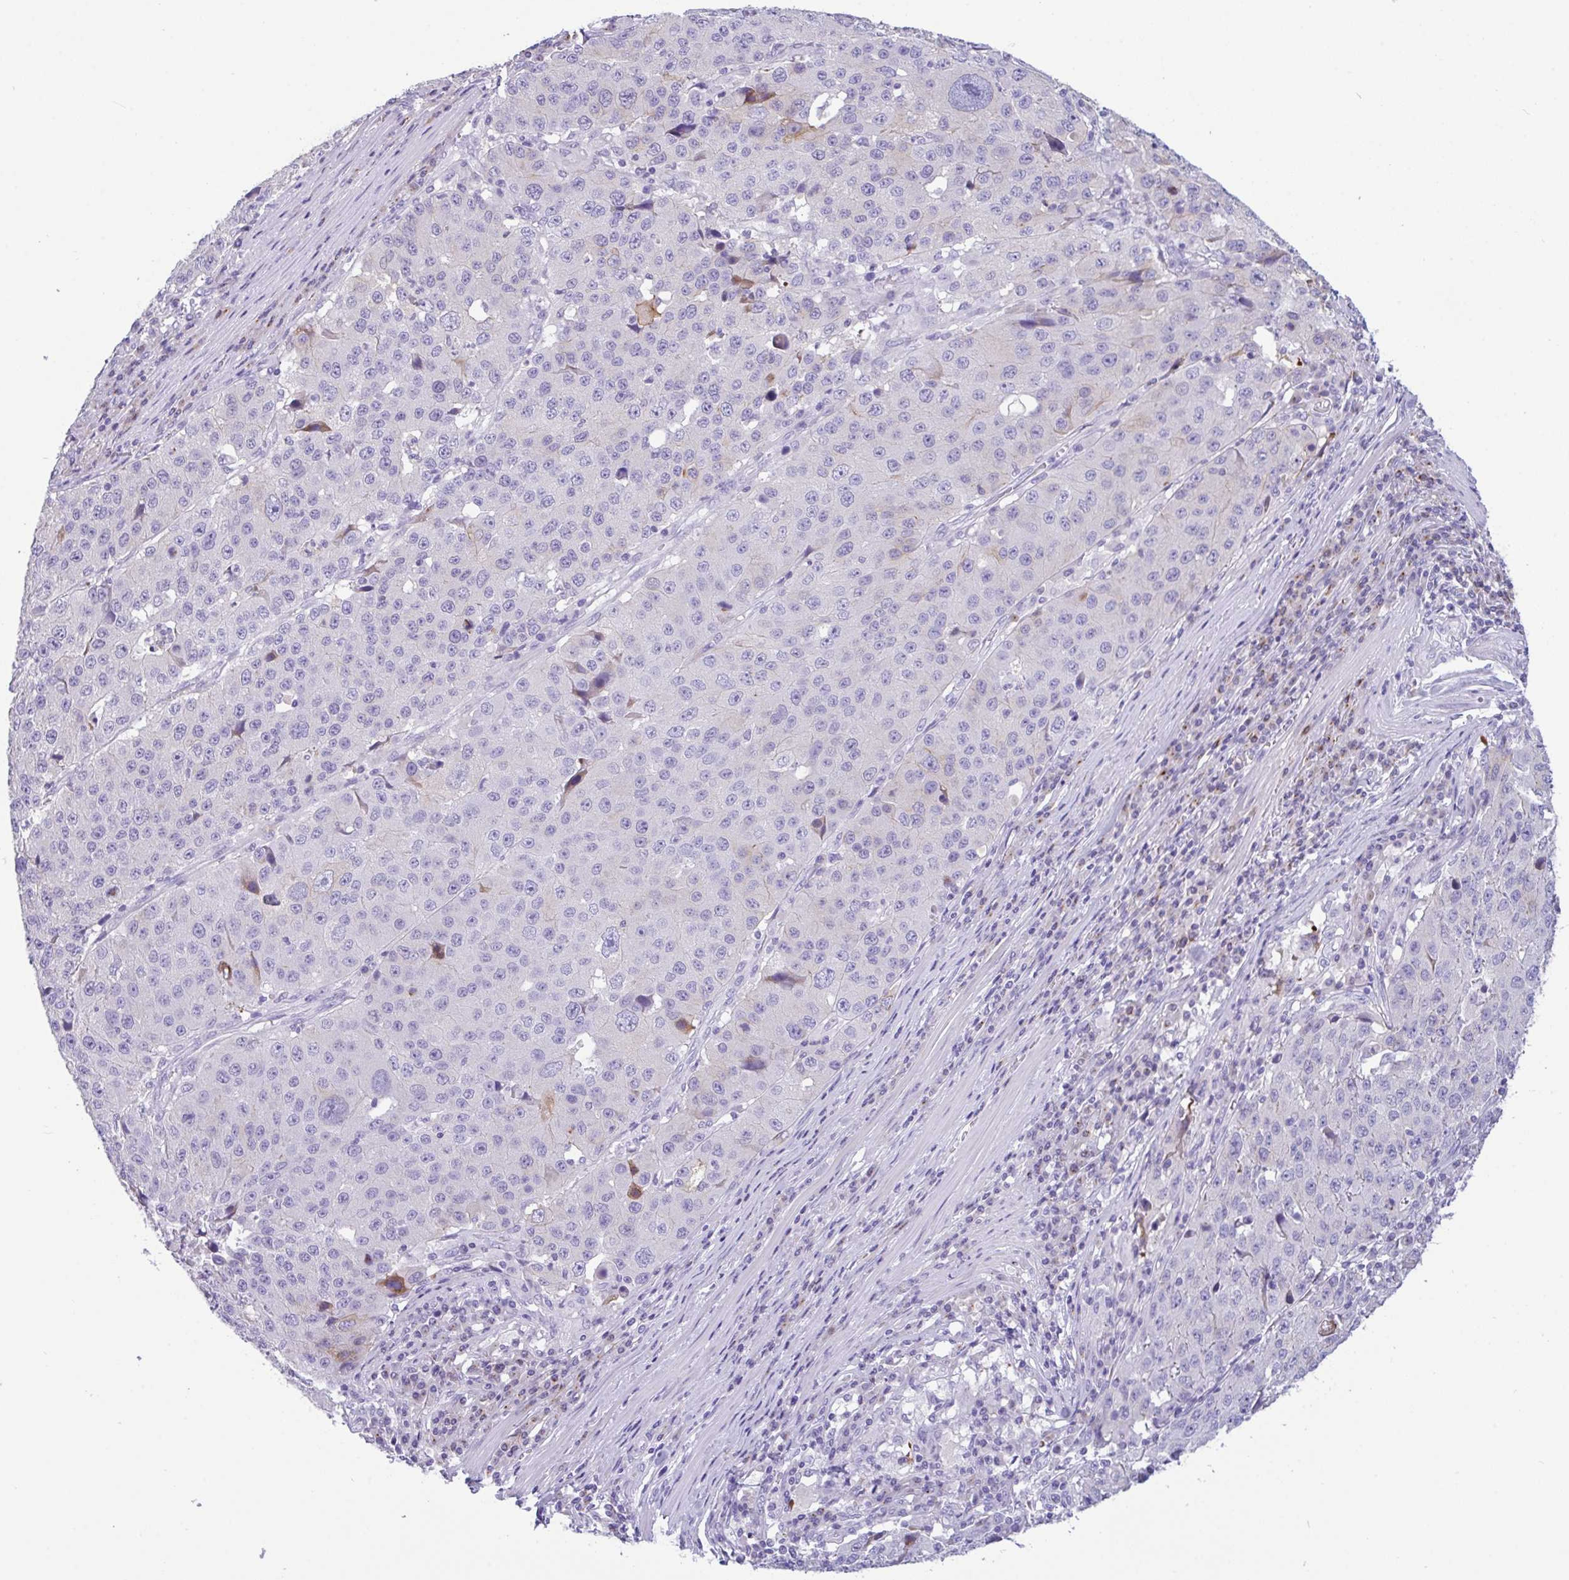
{"staining": {"intensity": "moderate", "quantity": "<25%", "location": "cytoplasmic/membranous"}, "tissue": "stomach cancer", "cell_type": "Tumor cells", "image_type": "cancer", "snomed": [{"axis": "morphology", "description": "Adenocarcinoma, NOS"}, {"axis": "topography", "description": "Stomach"}], "caption": "Stomach cancer stained with a brown dye shows moderate cytoplasmic/membranous positive expression in approximately <25% of tumor cells.", "gene": "FBXL20", "patient": {"sex": "male", "age": 71}}